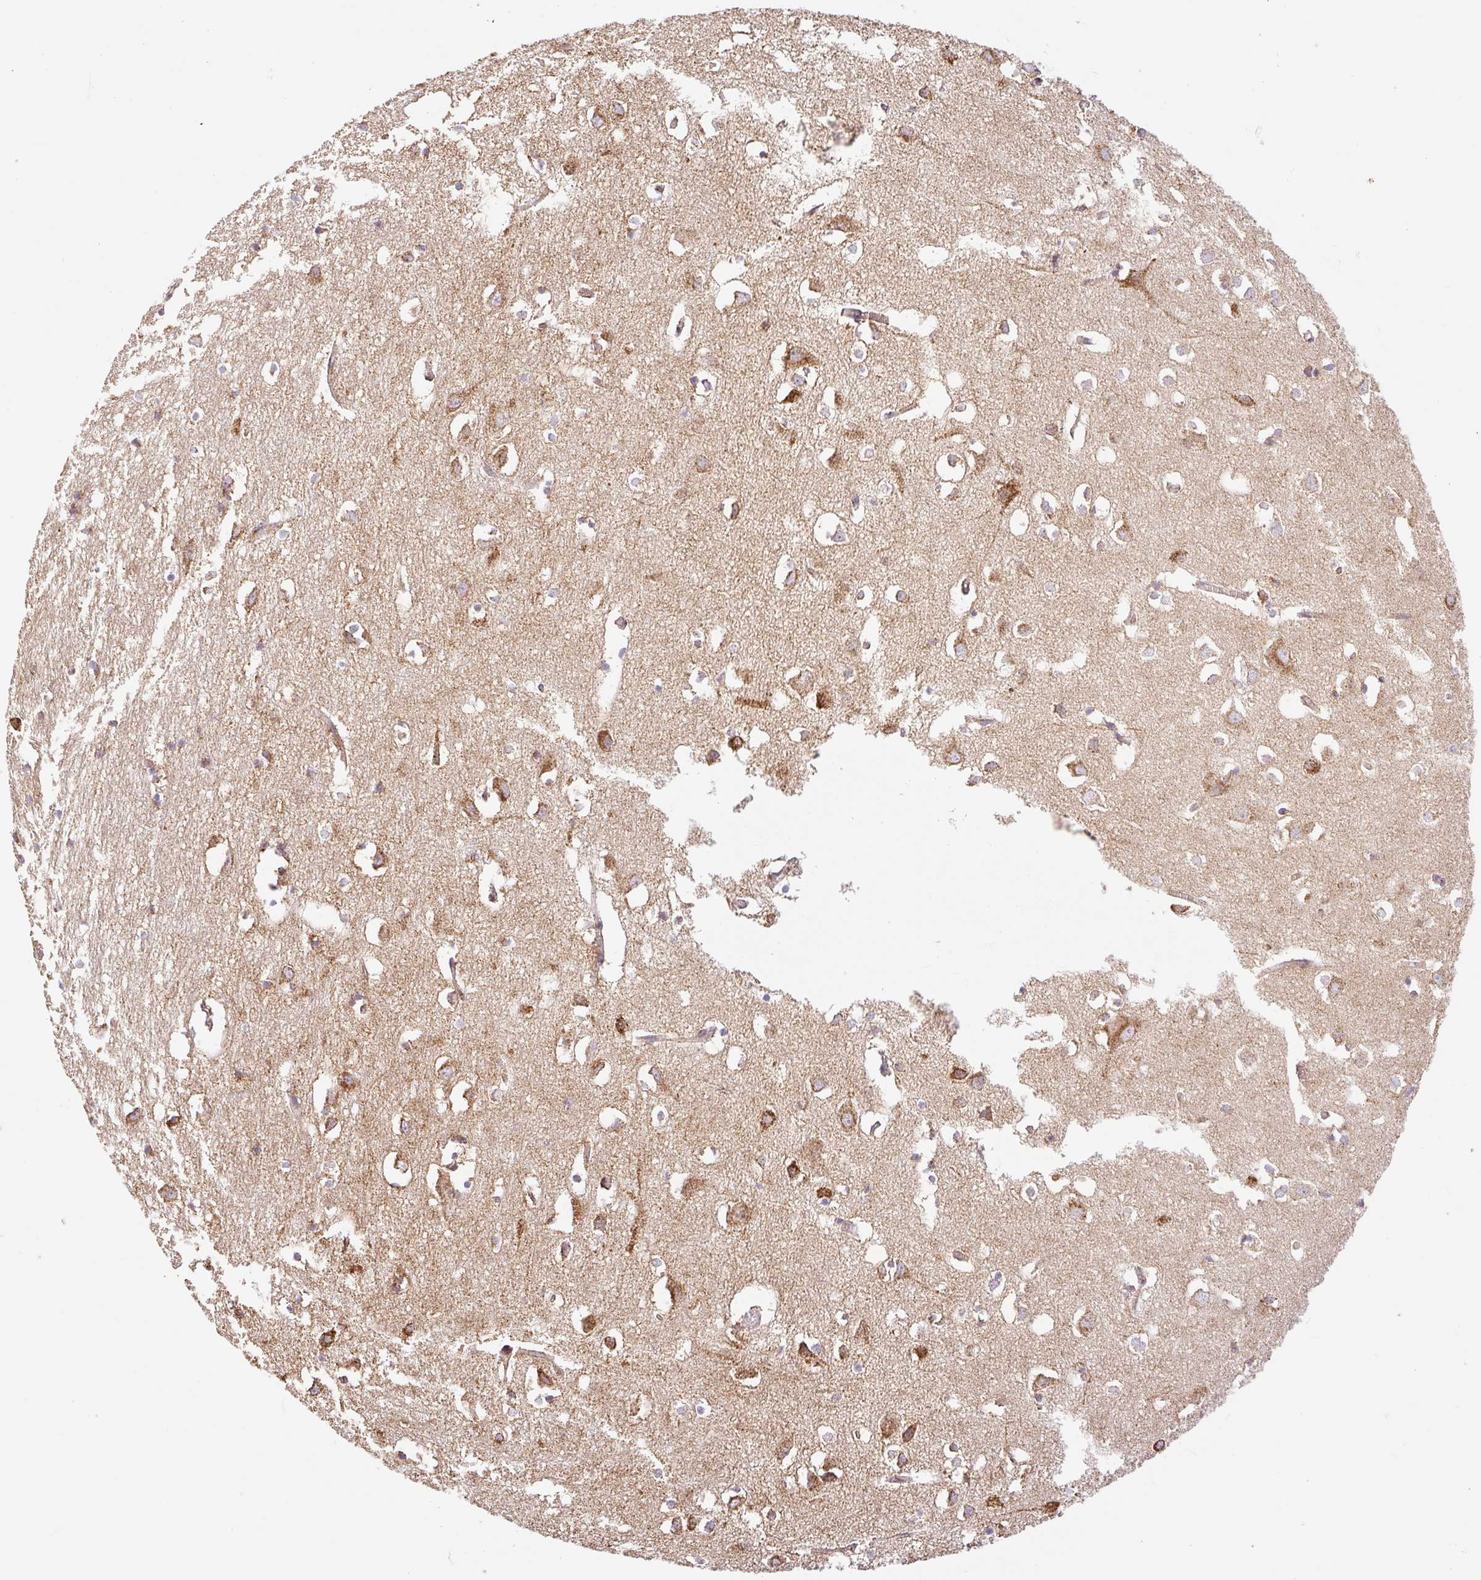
{"staining": {"intensity": "negative", "quantity": "none", "location": "none"}, "tissue": "cerebral cortex", "cell_type": "Endothelial cells", "image_type": "normal", "snomed": [{"axis": "morphology", "description": "Normal tissue, NOS"}, {"axis": "topography", "description": "Cerebral cortex"}], "caption": "Immunohistochemistry photomicrograph of benign cerebral cortex: human cerebral cortex stained with DAB demonstrates no significant protein expression in endothelial cells.", "gene": "DAAM2", "patient": {"sex": "male", "age": 70}}